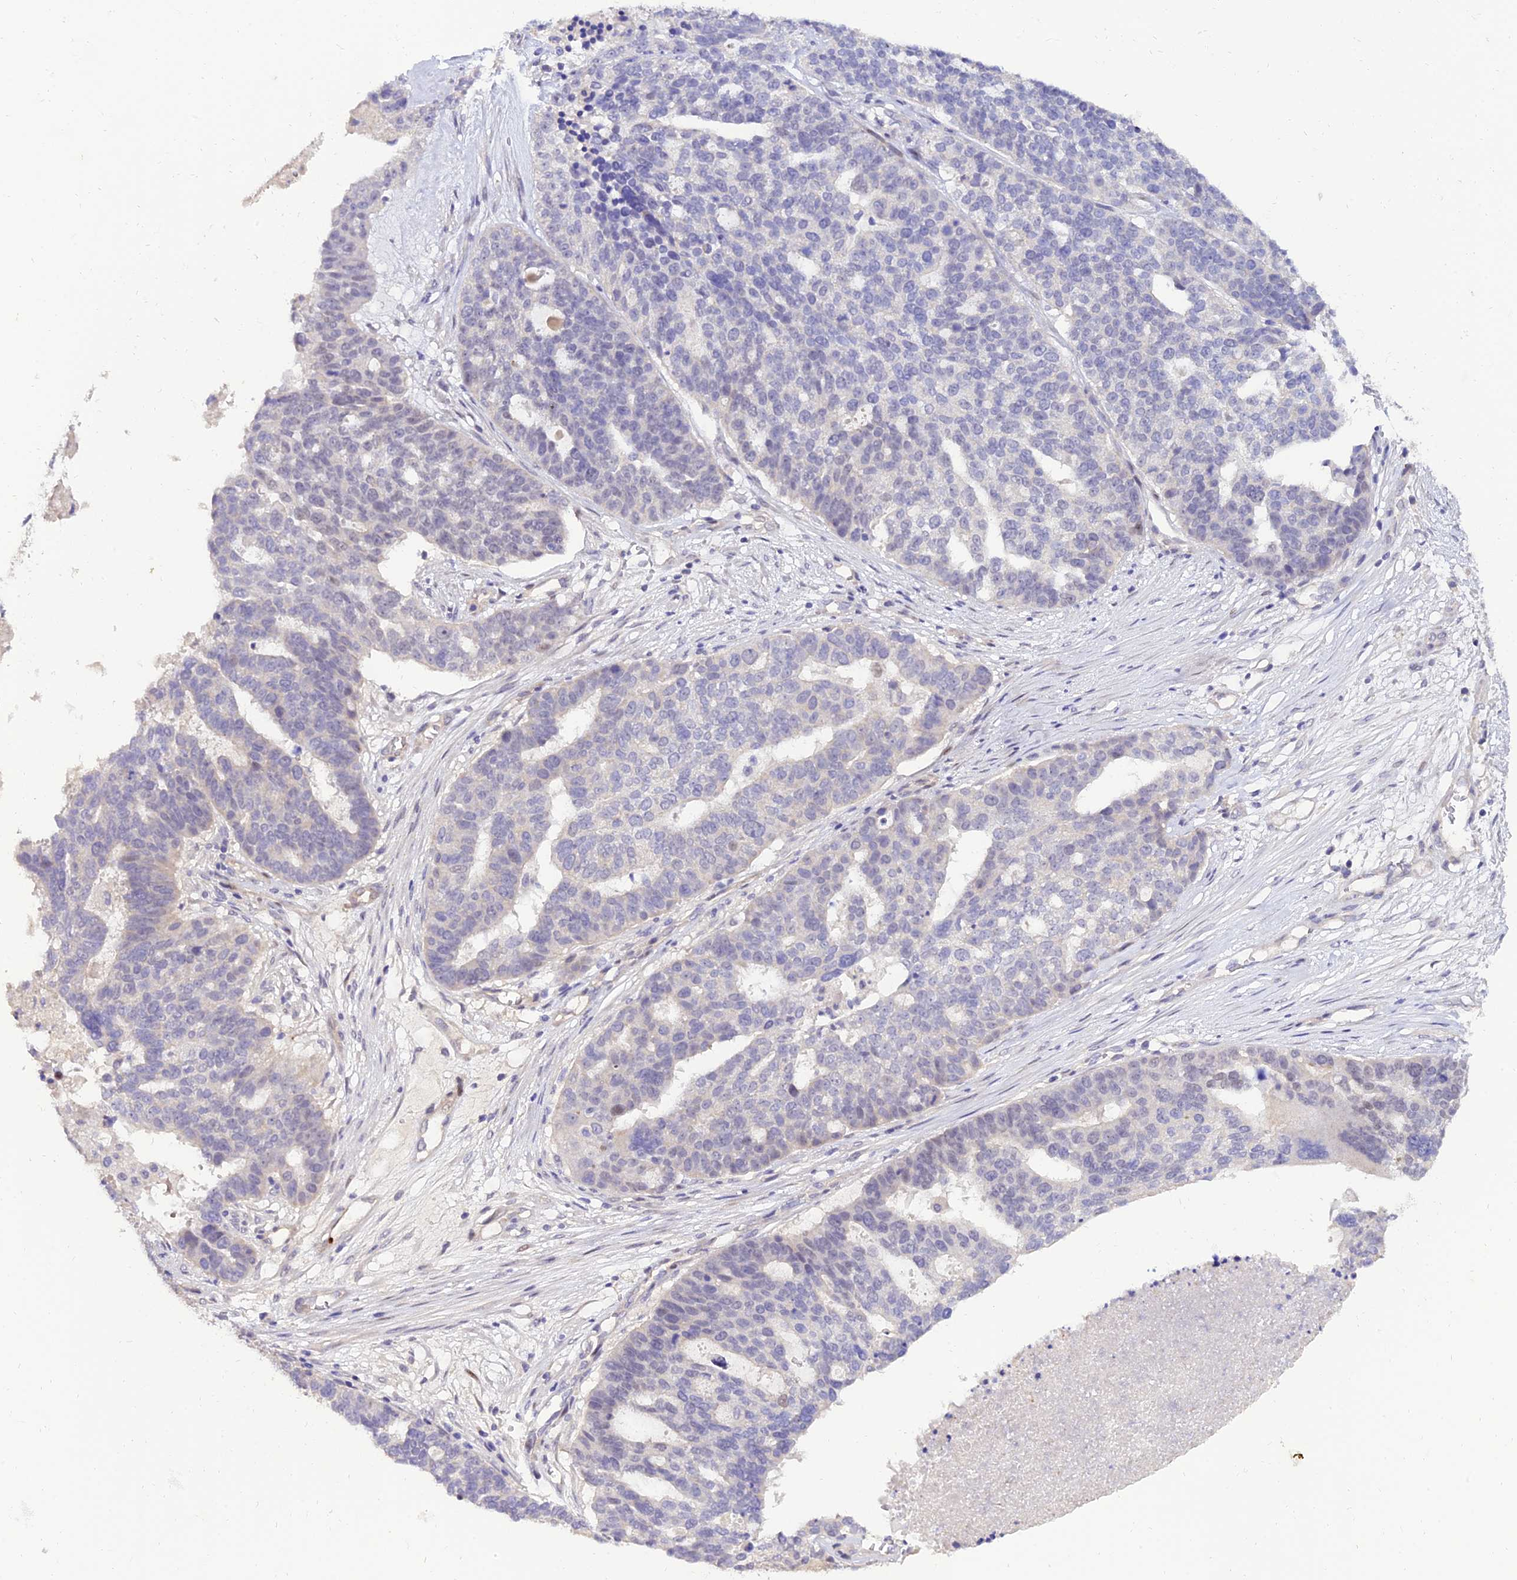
{"staining": {"intensity": "negative", "quantity": "none", "location": "none"}, "tissue": "ovarian cancer", "cell_type": "Tumor cells", "image_type": "cancer", "snomed": [{"axis": "morphology", "description": "Cystadenocarcinoma, serous, NOS"}, {"axis": "topography", "description": "Ovary"}], "caption": "There is no significant expression in tumor cells of serous cystadenocarcinoma (ovarian).", "gene": "ALDH3B2", "patient": {"sex": "female", "age": 59}}